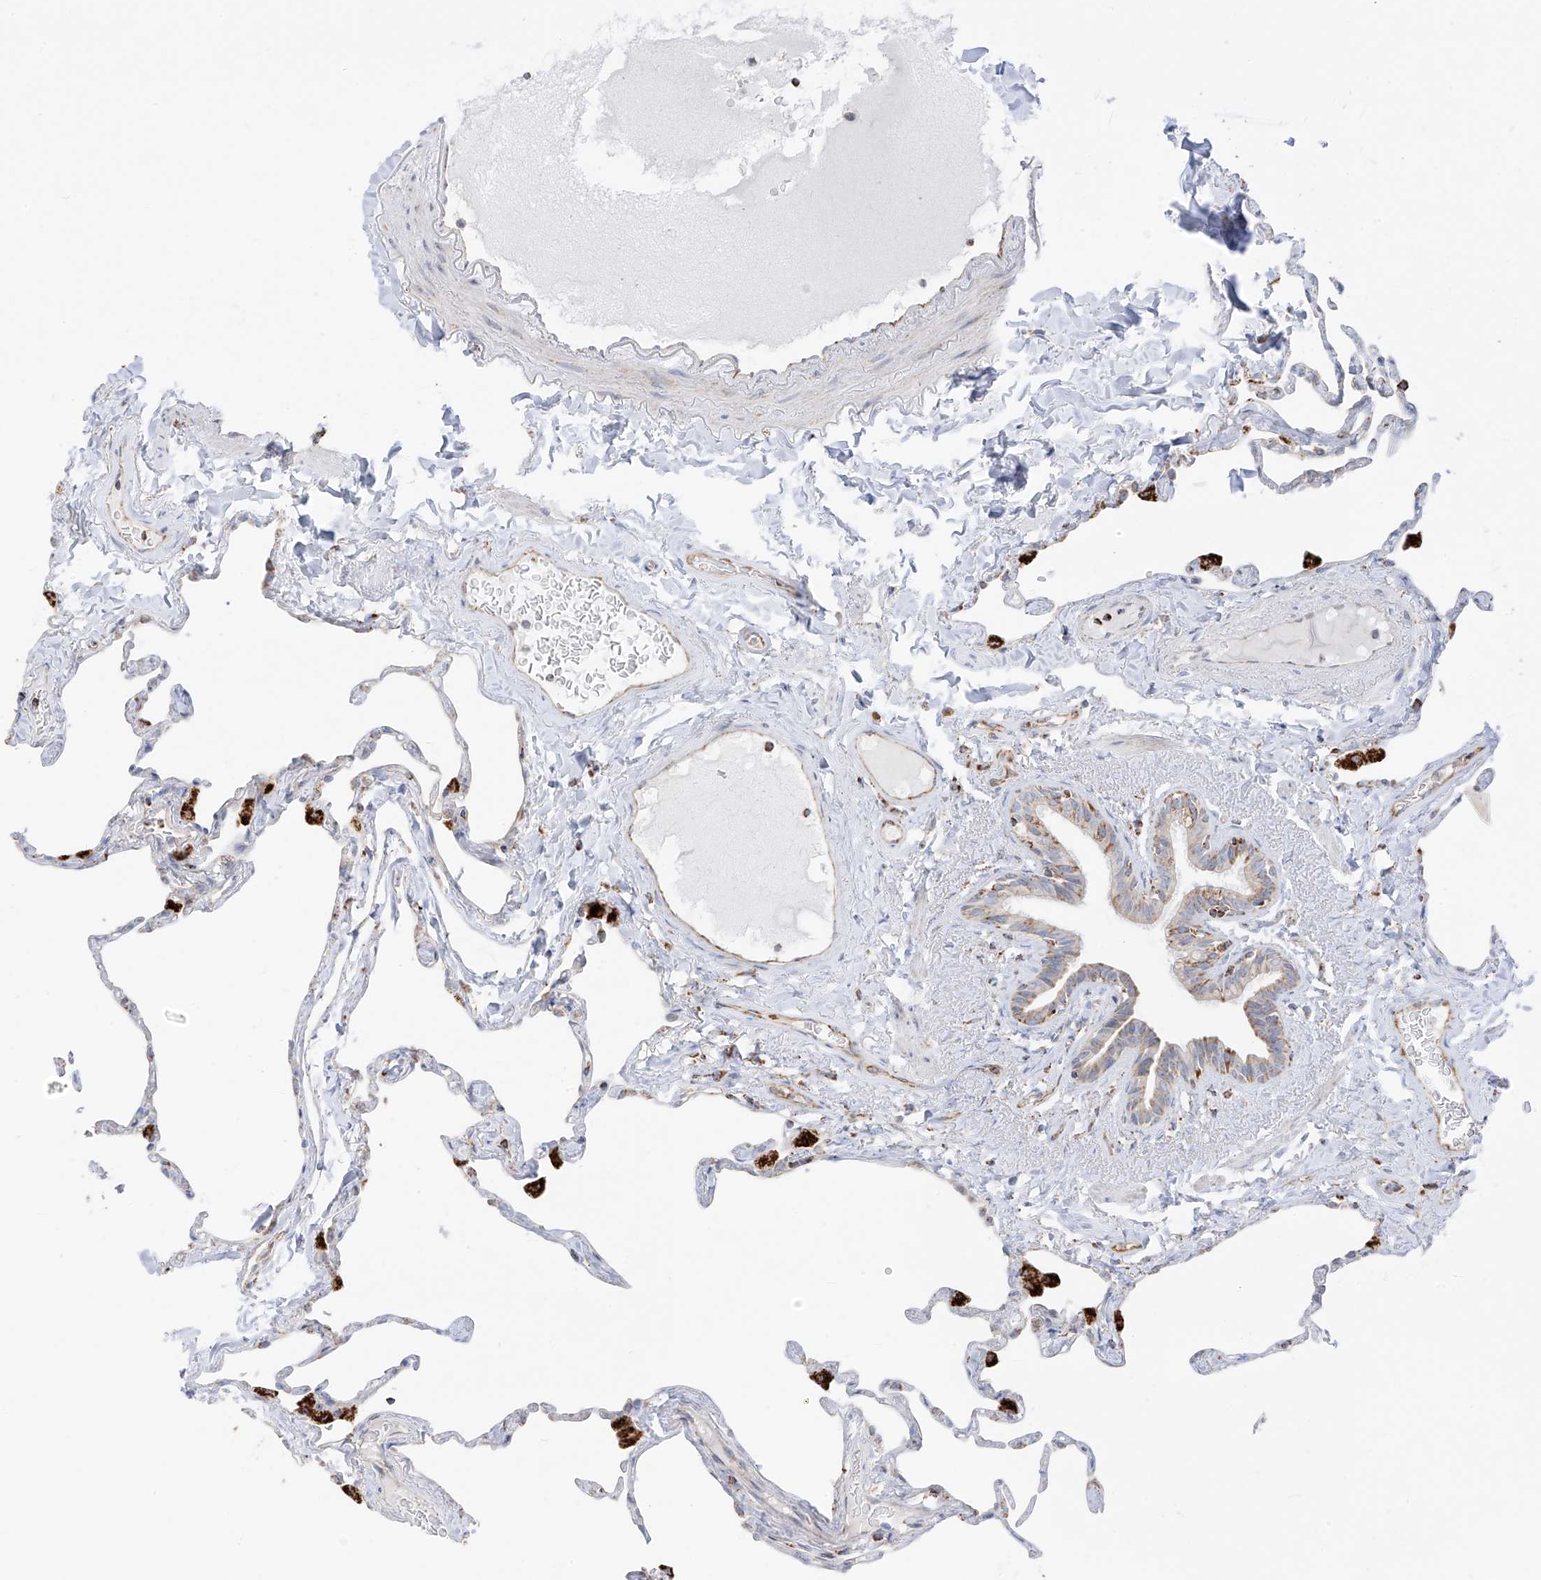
{"staining": {"intensity": "moderate", "quantity": "<25%", "location": "cytoplasmic/membranous"}, "tissue": "lung", "cell_type": "Alveolar cells", "image_type": "normal", "snomed": [{"axis": "morphology", "description": "Normal tissue, NOS"}, {"axis": "topography", "description": "Lung"}], "caption": "Protein staining of benign lung displays moderate cytoplasmic/membranous positivity in approximately <25% of alveolar cells.", "gene": "ETHE1", "patient": {"sex": "male", "age": 65}}